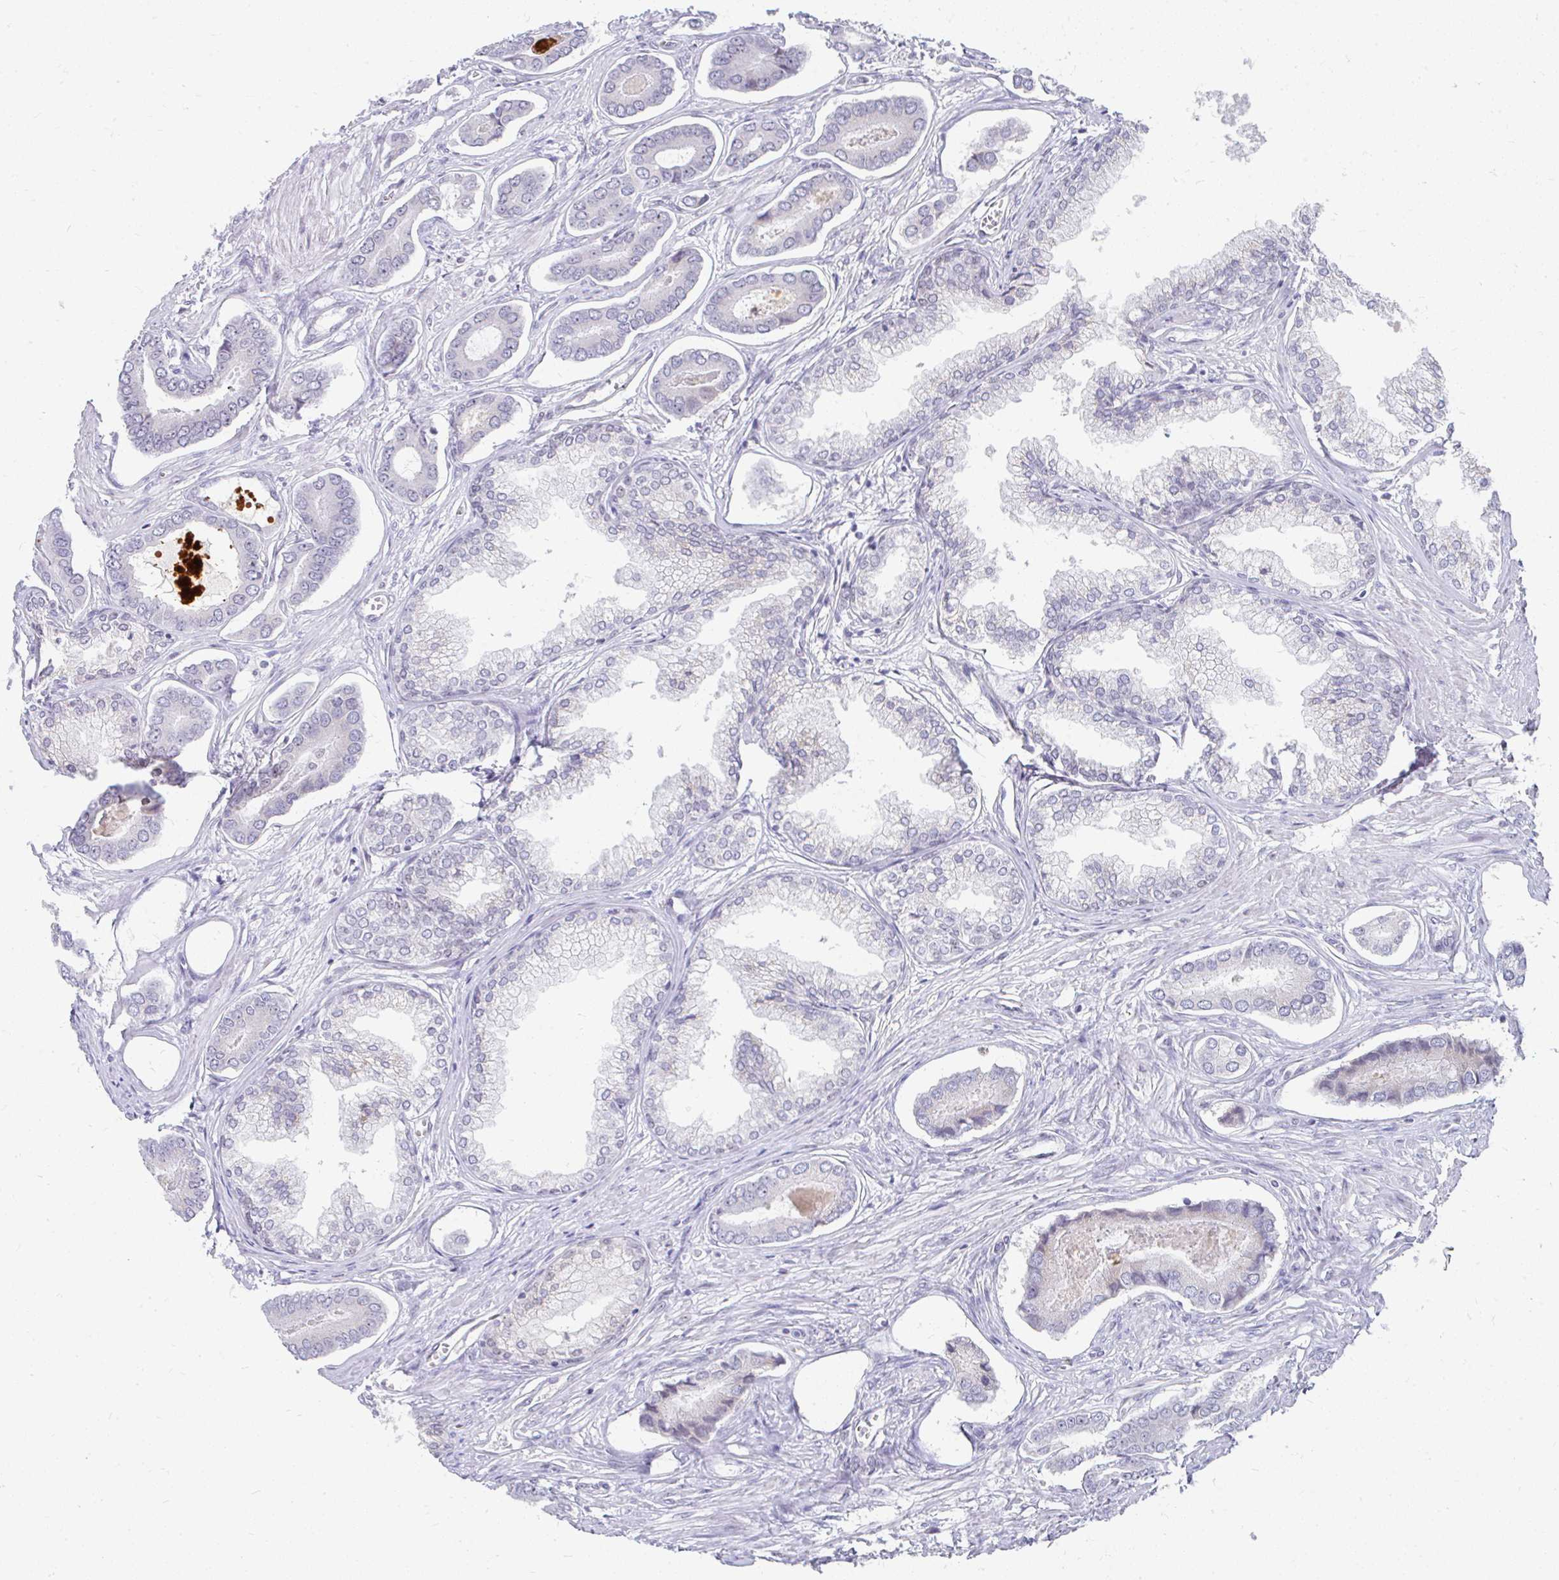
{"staining": {"intensity": "negative", "quantity": "none", "location": "none"}, "tissue": "prostate cancer", "cell_type": "Tumor cells", "image_type": "cancer", "snomed": [{"axis": "morphology", "description": "Adenocarcinoma, NOS"}, {"axis": "topography", "description": "Prostate and seminal vesicle, NOS"}], "caption": "Protein analysis of adenocarcinoma (prostate) reveals no significant positivity in tumor cells.", "gene": "GTF2H1", "patient": {"sex": "male", "age": 76}}